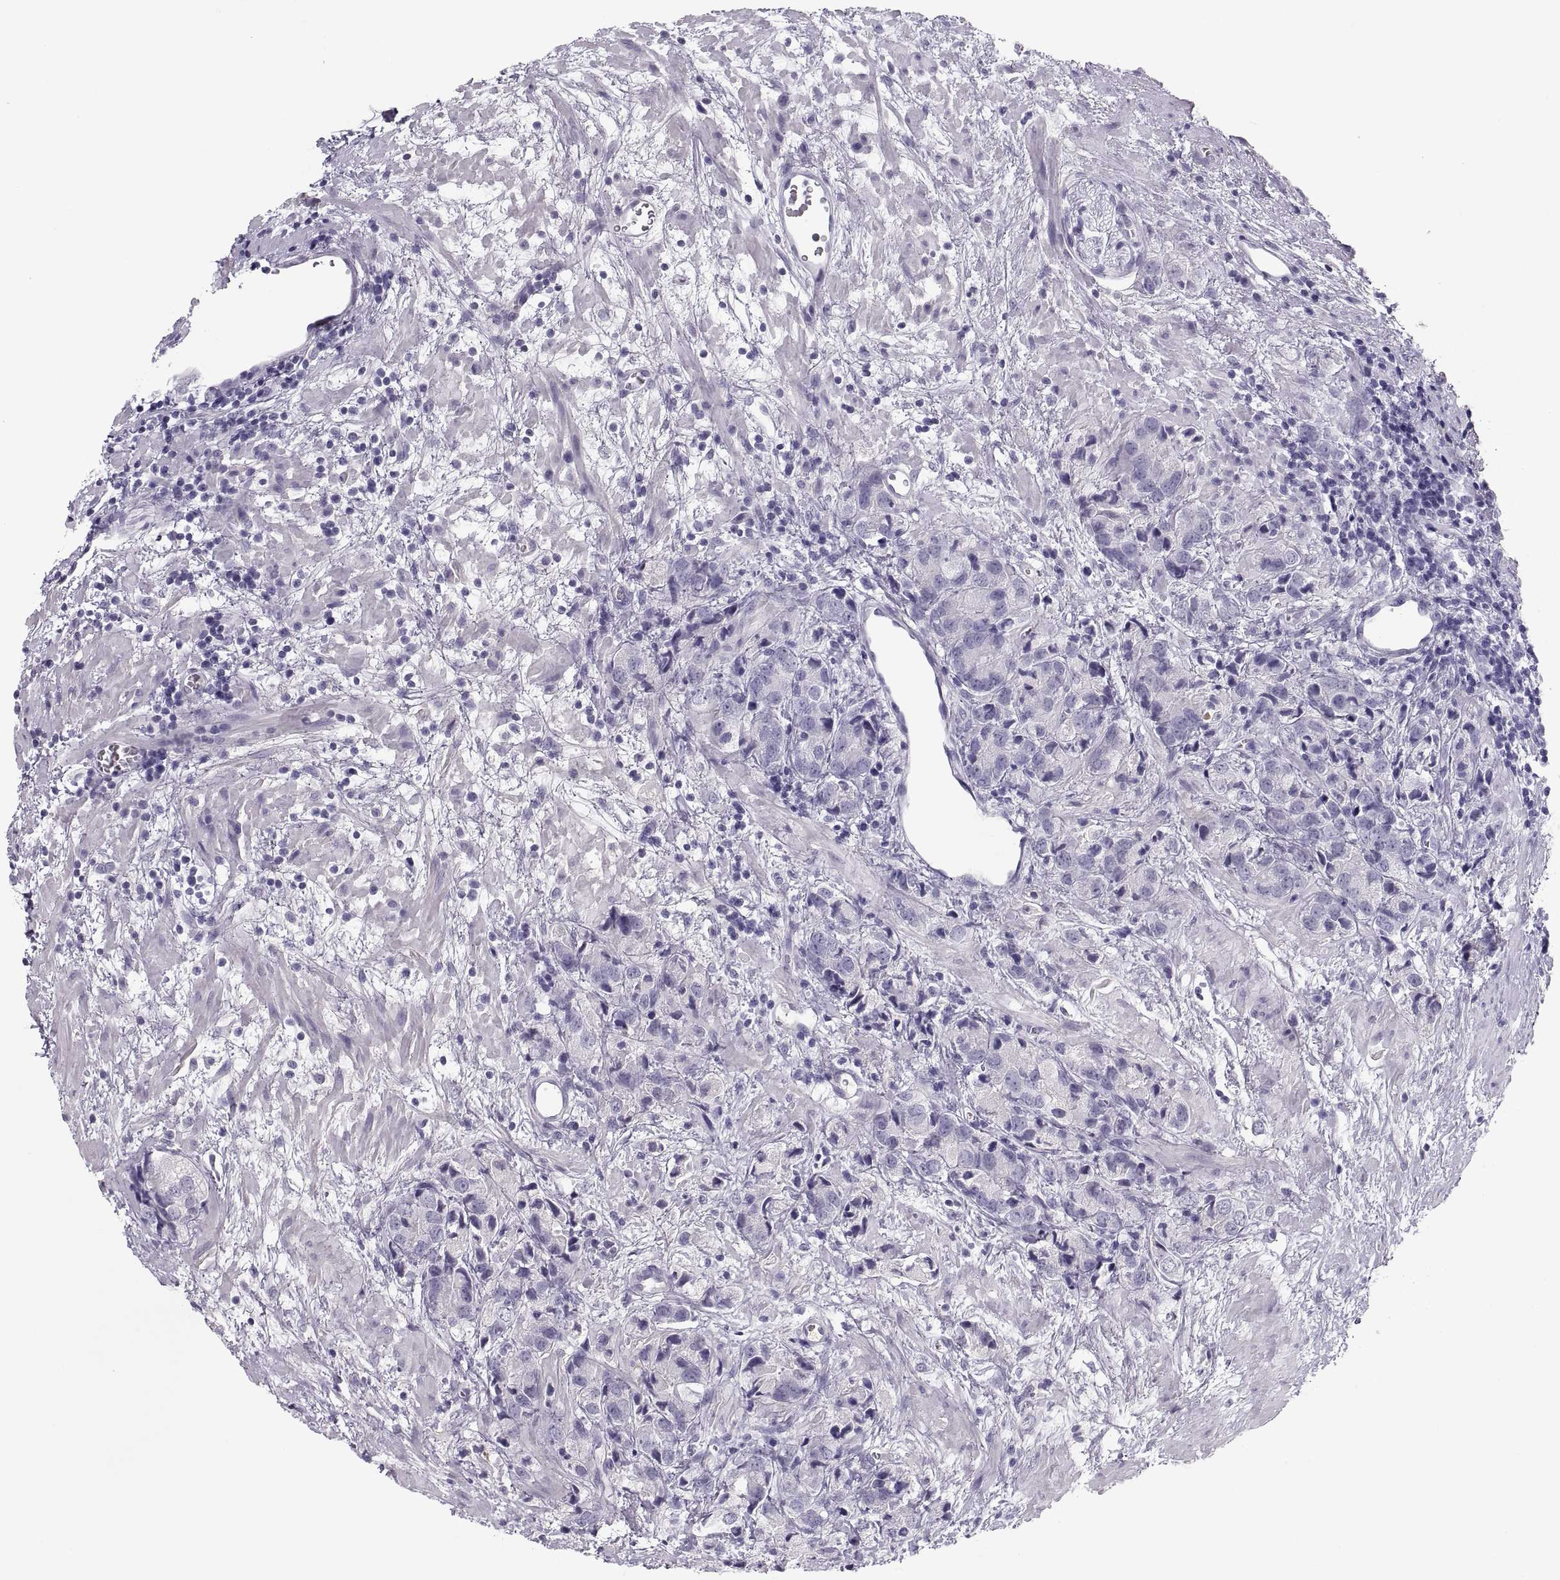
{"staining": {"intensity": "negative", "quantity": "none", "location": "none"}, "tissue": "prostate cancer", "cell_type": "Tumor cells", "image_type": "cancer", "snomed": [{"axis": "morphology", "description": "Adenocarcinoma, NOS"}, {"axis": "topography", "description": "Prostate and seminal vesicle, NOS"}], "caption": "An image of prostate adenocarcinoma stained for a protein demonstrates no brown staining in tumor cells.", "gene": "MAGEB2", "patient": {"sex": "male", "age": 63}}